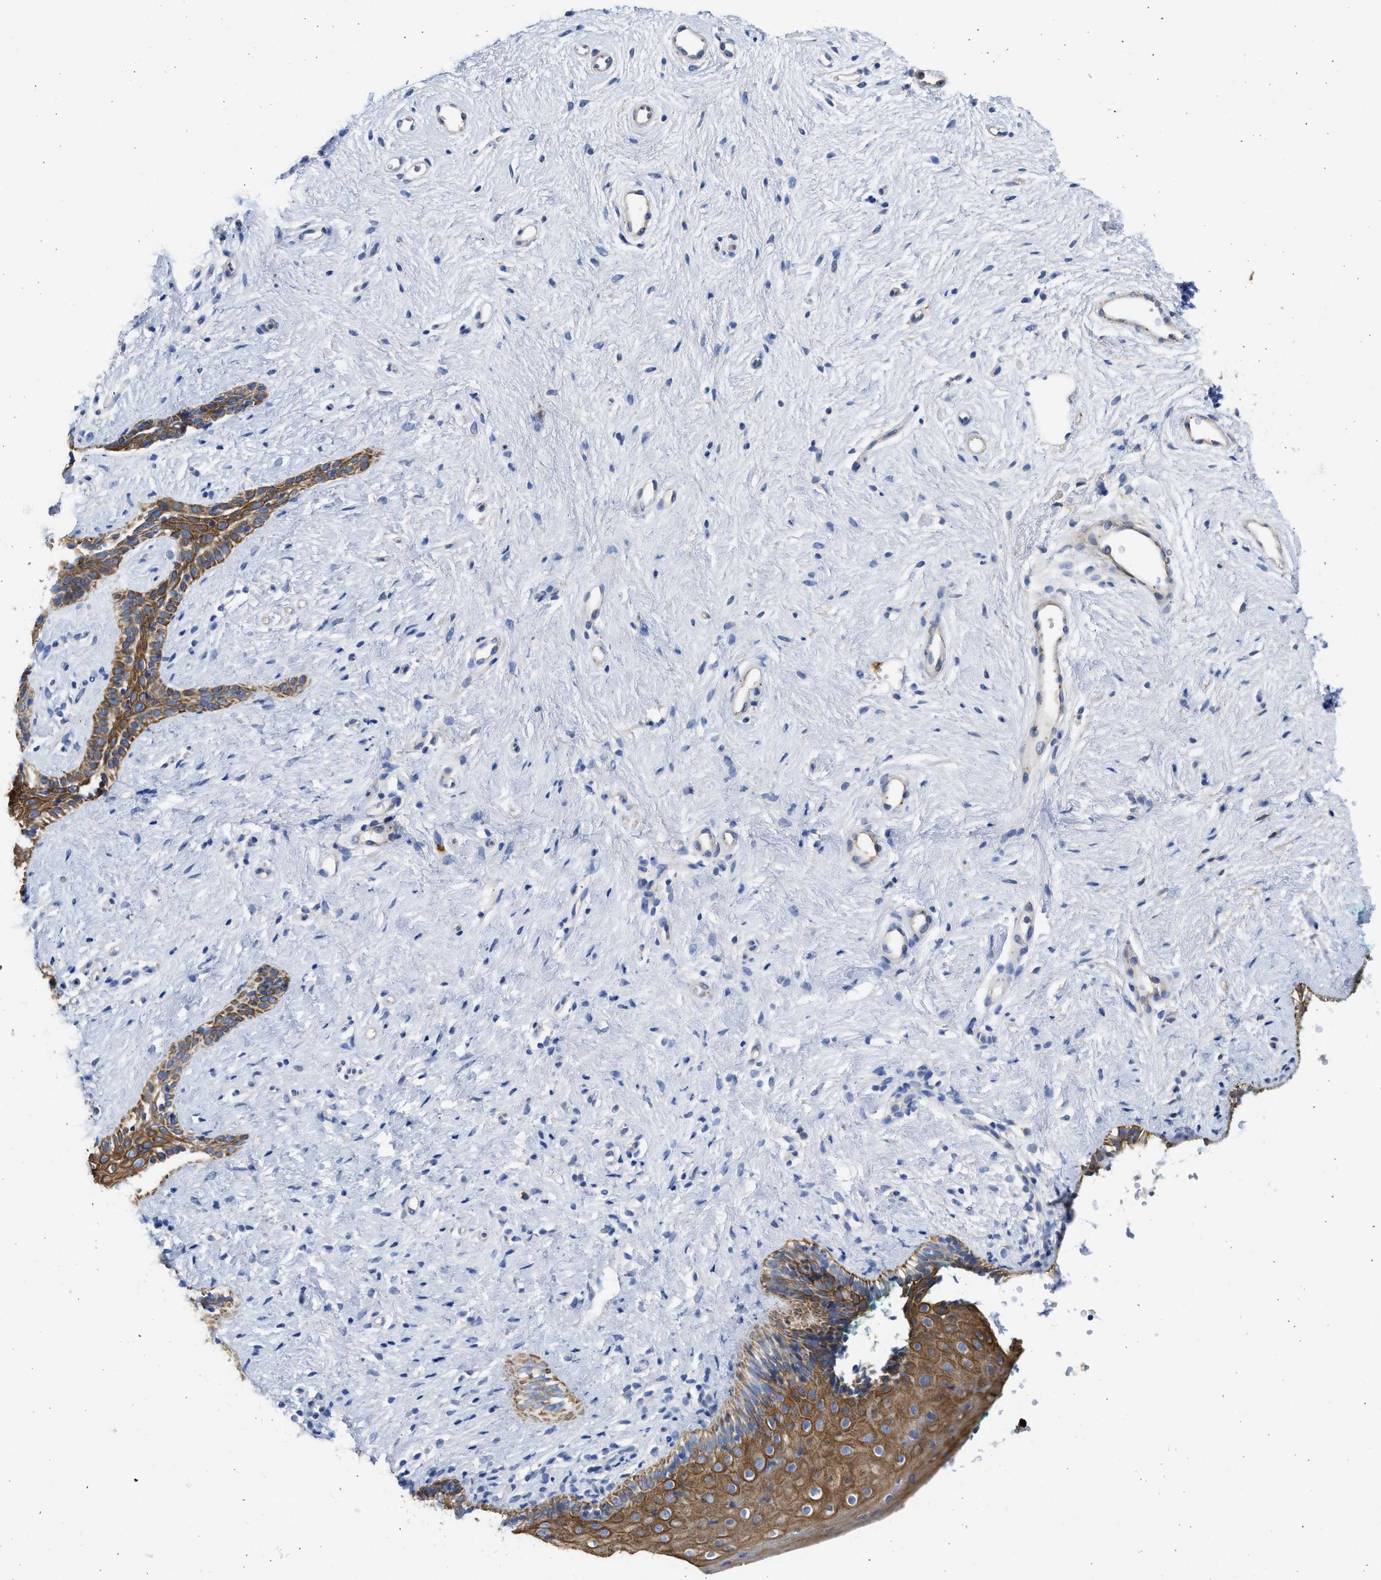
{"staining": {"intensity": "moderate", "quantity": ">75%", "location": "cytoplasmic/membranous"}, "tissue": "vagina", "cell_type": "Squamous epithelial cells", "image_type": "normal", "snomed": [{"axis": "morphology", "description": "Normal tissue, NOS"}, {"axis": "topography", "description": "Vagina"}], "caption": "DAB (3,3'-diaminobenzidine) immunohistochemical staining of unremarkable vagina exhibits moderate cytoplasmic/membranous protein staining in about >75% of squamous epithelial cells.", "gene": "CSRNP2", "patient": {"sex": "female", "age": 44}}